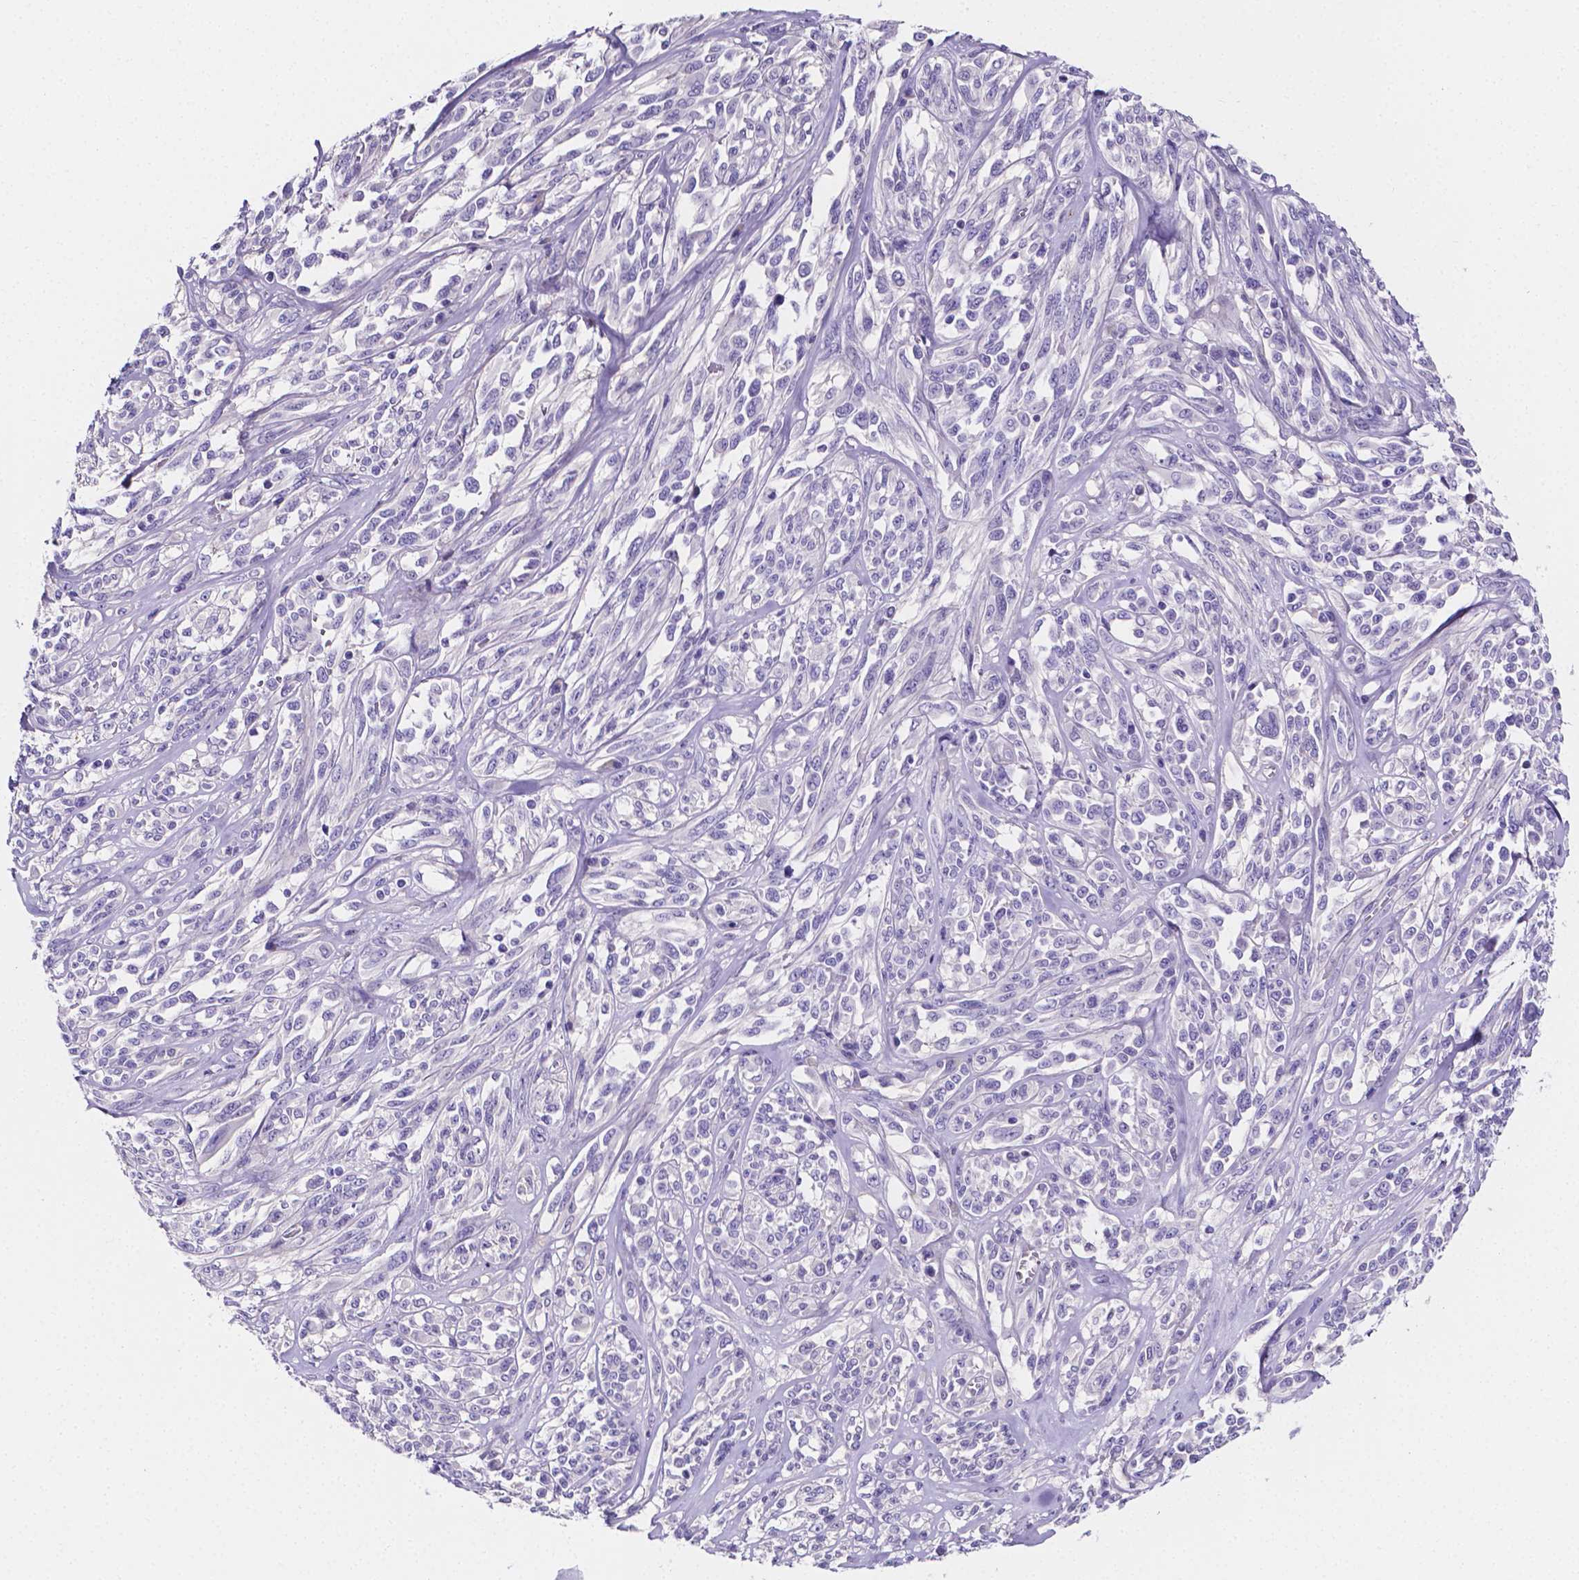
{"staining": {"intensity": "negative", "quantity": "none", "location": "none"}, "tissue": "melanoma", "cell_type": "Tumor cells", "image_type": "cancer", "snomed": [{"axis": "morphology", "description": "Malignant melanoma, NOS"}, {"axis": "topography", "description": "Skin"}], "caption": "This is a photomicrograph of IHC staining of melanoma, which shows no positivity in tumor cells.", "gene": "NRGN", "patient": {"sex": "female", "age": 91}}